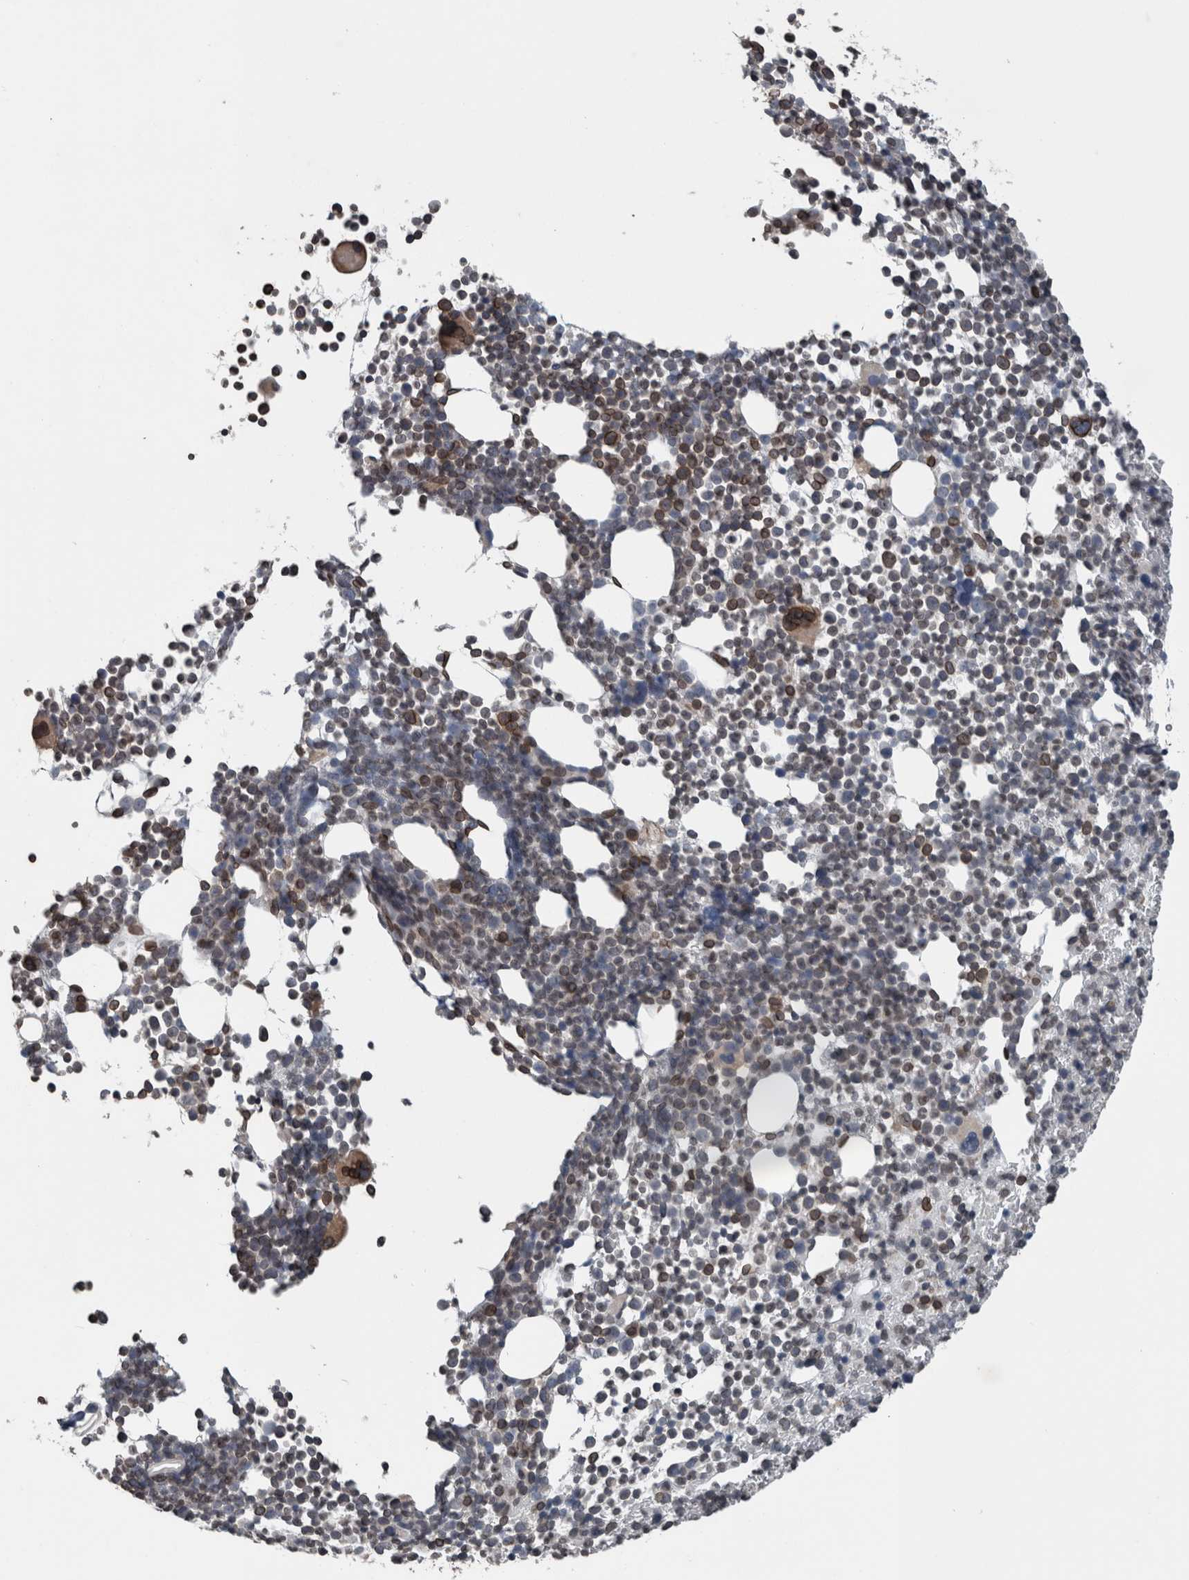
{"staining": {"intensity": "strong", "quantity": "<25%", "location": "cytoplasmic/membranous,nuclear"}, "tissue": "bone marrow", "cell_type": "Hematopoietic cells", "image_type": "normal", "snomed": [{"axis": "morphology", "description": "Normal tissue, NOS"}, {"axis": "morphology", "description": "Inflammation, NOS"}, {"axis": "topography", "description": "Bone marrow"}], "caption": "The micrograph reveals immunohistochemical staining of benign bone marrow. There is strong cytoplasmic/membranous,nuclear staining is identified in approximately <25% of hematopoietic cells.", "gene": "RANBP2", "patient": {"sex": "male", "age": 34}}